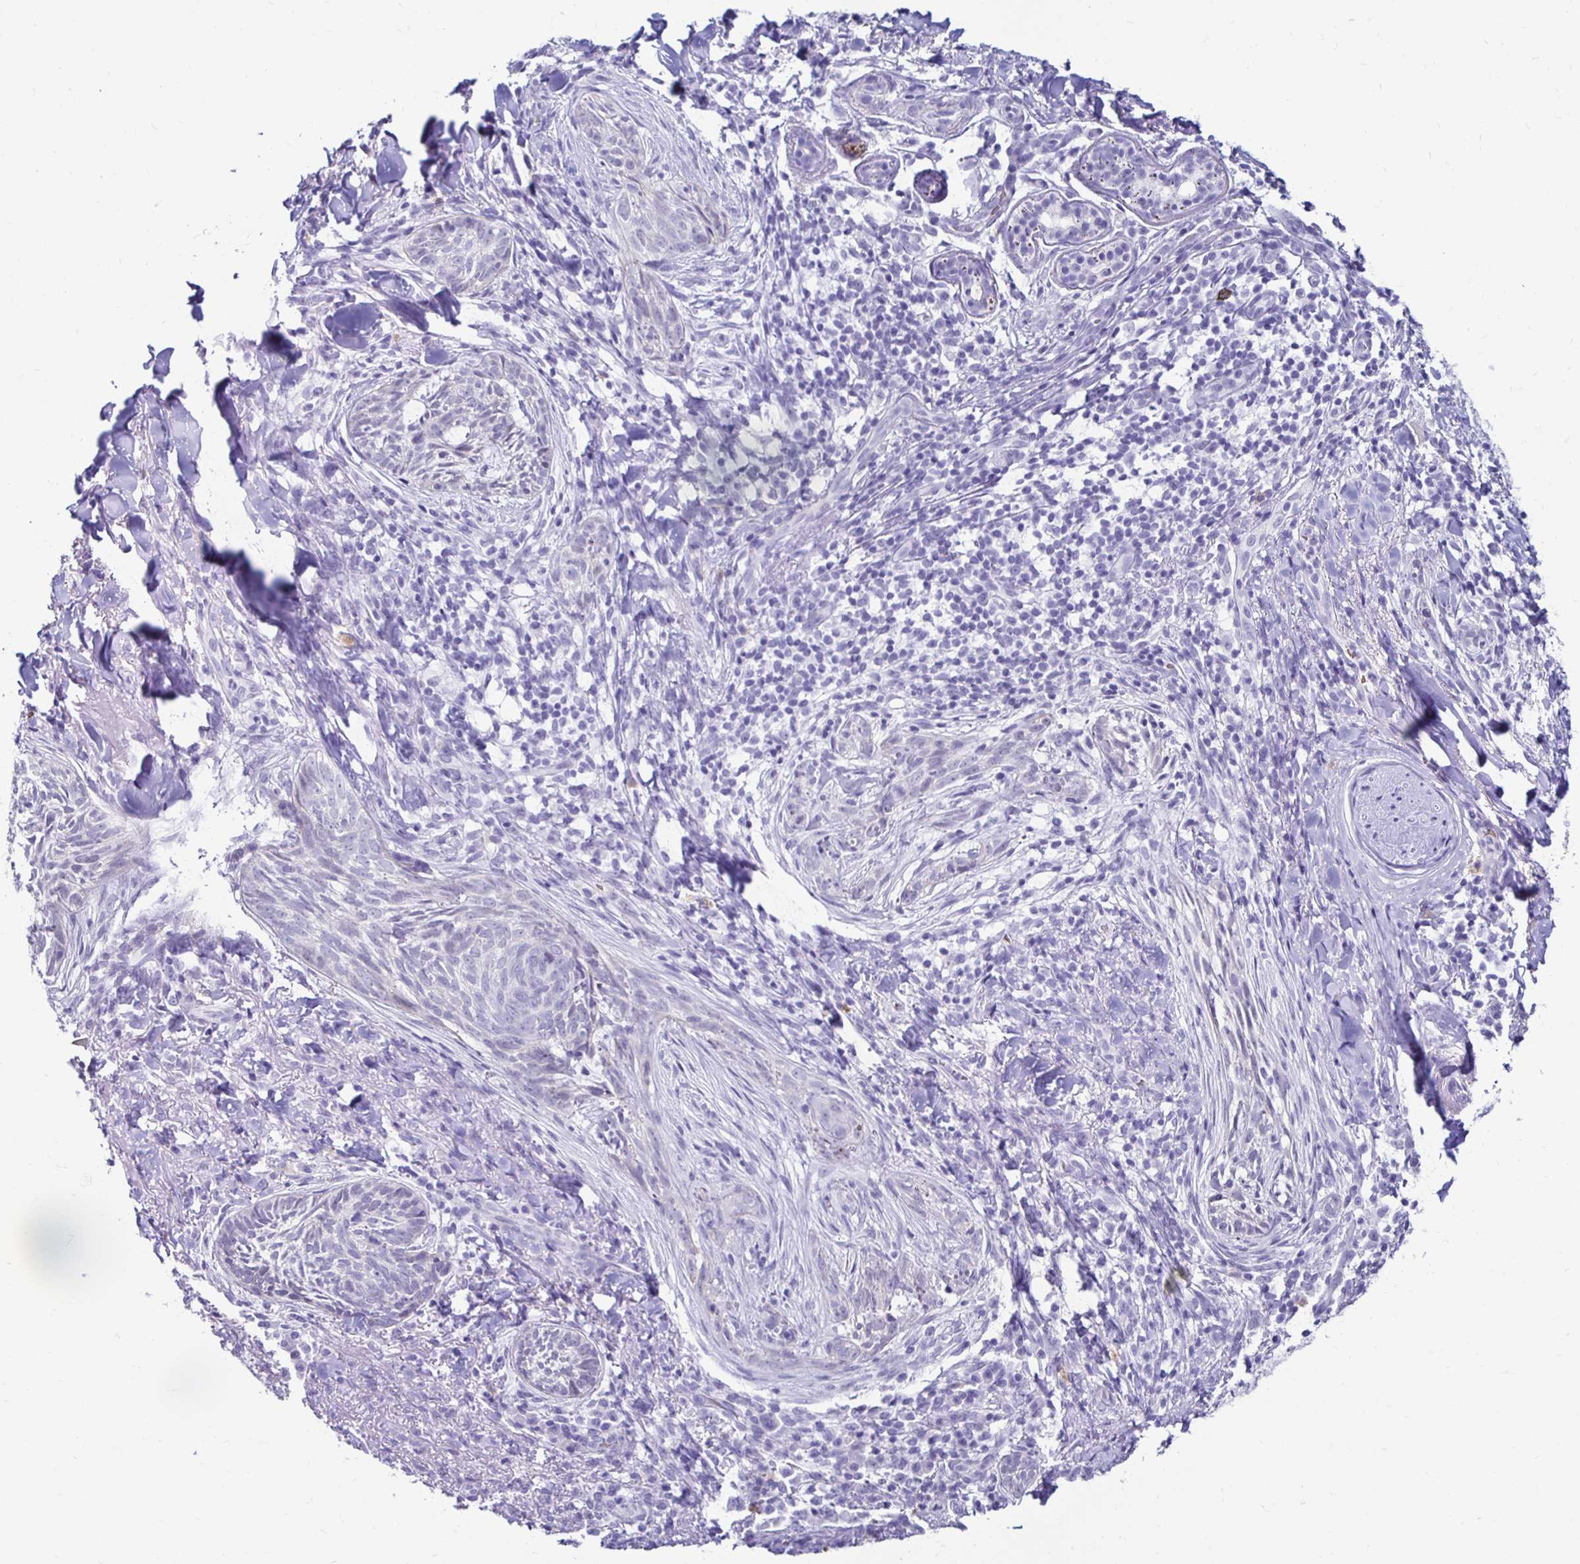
{"staining": {"intensity": "negative", "quantity": "none", "location": "none"}, "tissue": "skin cancer", "cell_type": "Tumor cells", "image_type": "cancer", "snomed": [{"axis": "morphology", "description": "Basal cell carcinoma"}, {"axis": "topography", "description": "Skin"}], "caption": "Basal cell carcinoma (skin) was stained to show a protein in brown. There is no significant staining in tumor cells.", "gene": "RHBDL3", "patient": {"sex": "female", "age": 93}}